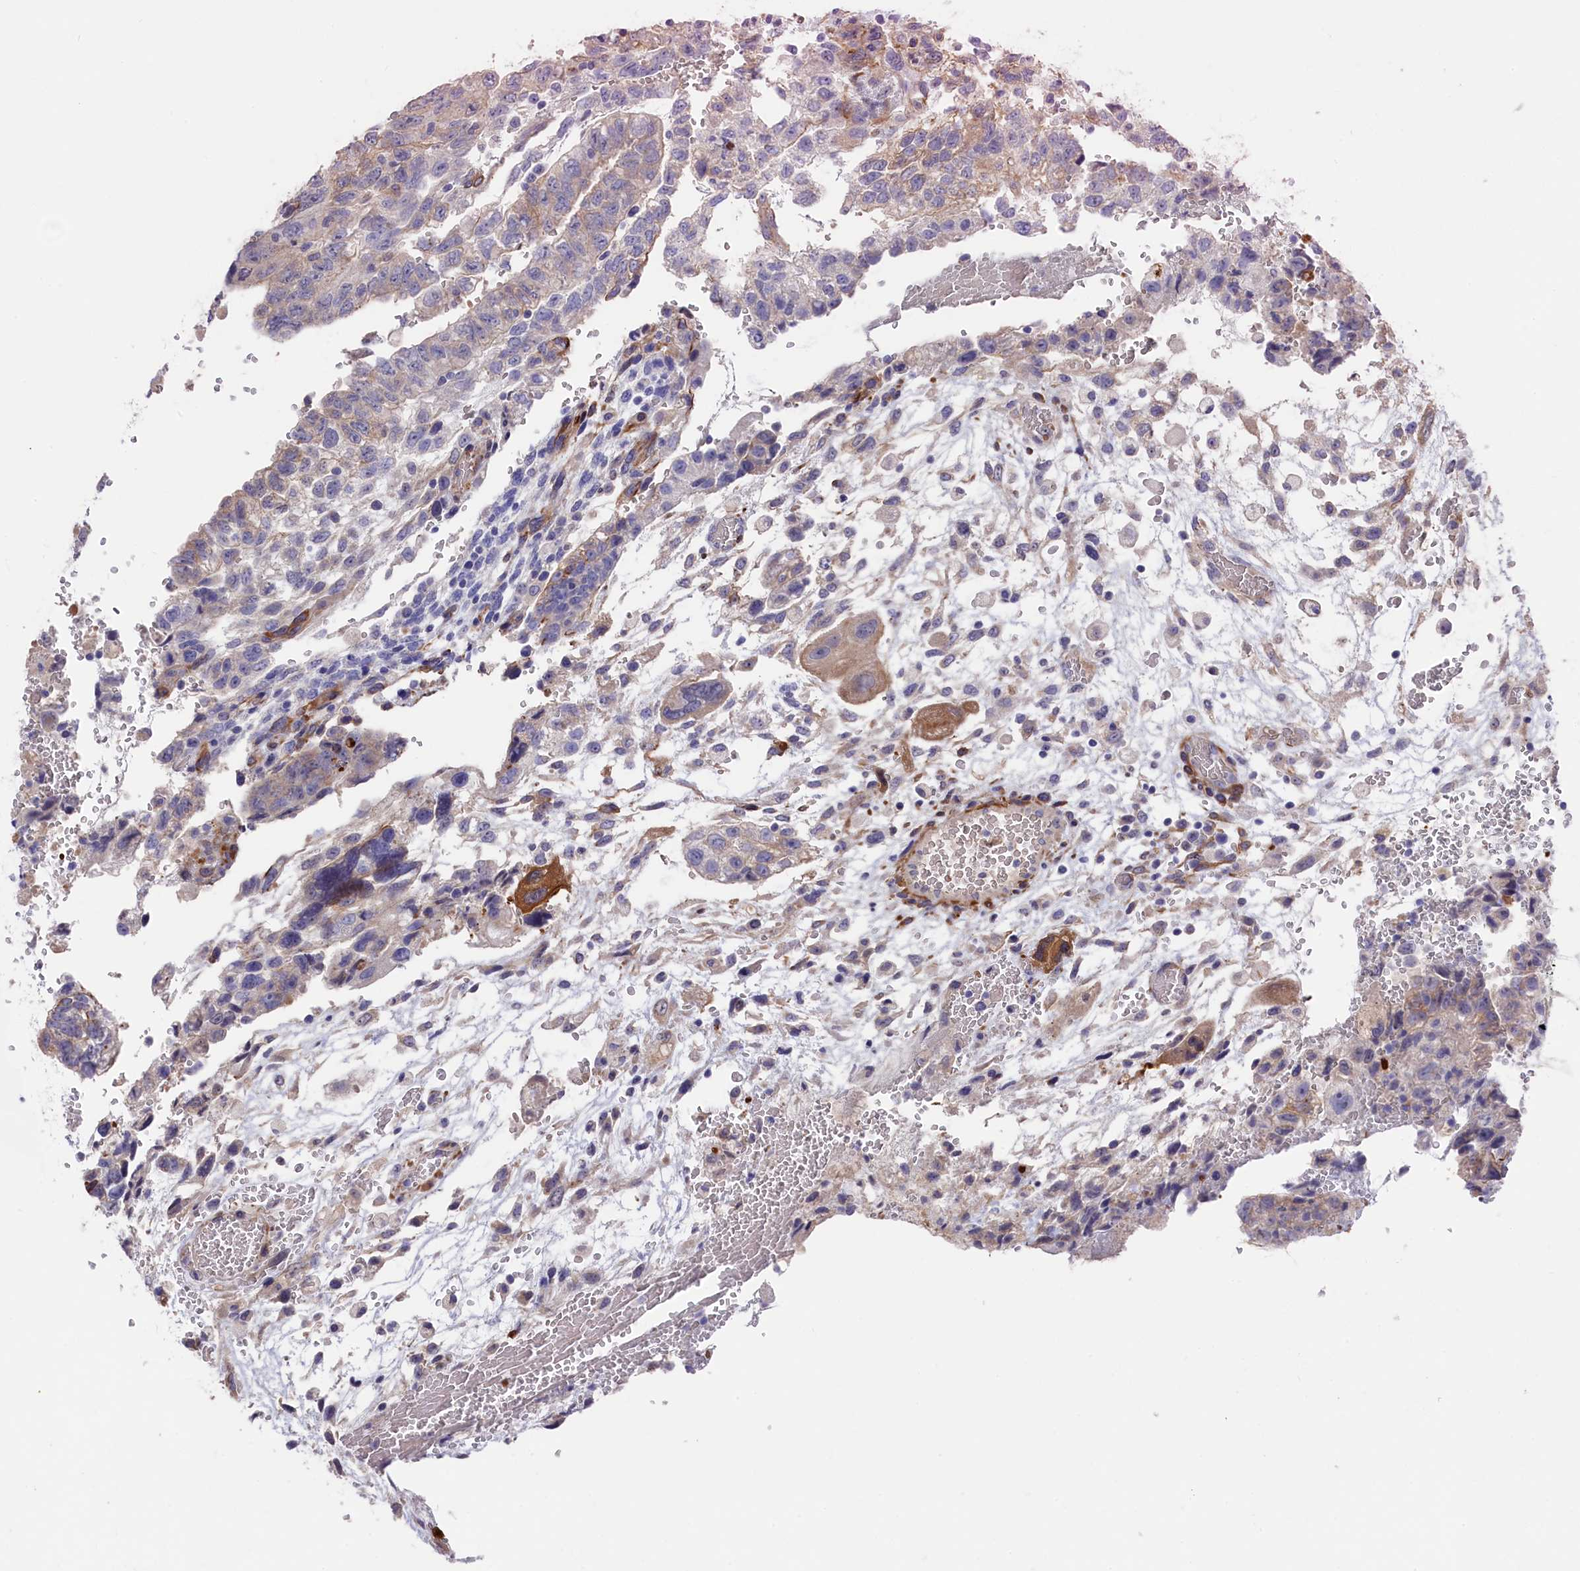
{"staining": {"intensity": "moderate", "quantity": "<25%", "location": "cytoplasmic/membranous"}, "tissue": "testis cancer", "cell_type": "Tumor cells", "image_type": "cancer", "snomed": [{"axis": "morphology", "description": "Carcinoma, Embryonal, NOS"}, {"axis": "topography", "description": "Testis"}], "caption": "Testis cancer was stained to show a protein in brown. There is low levels of moderate cytoplasmic/membranous expression in approximately <25% of tumor cells.", "gene": "LHFPL4", "patient": {"sex": "male", "age": 36}}